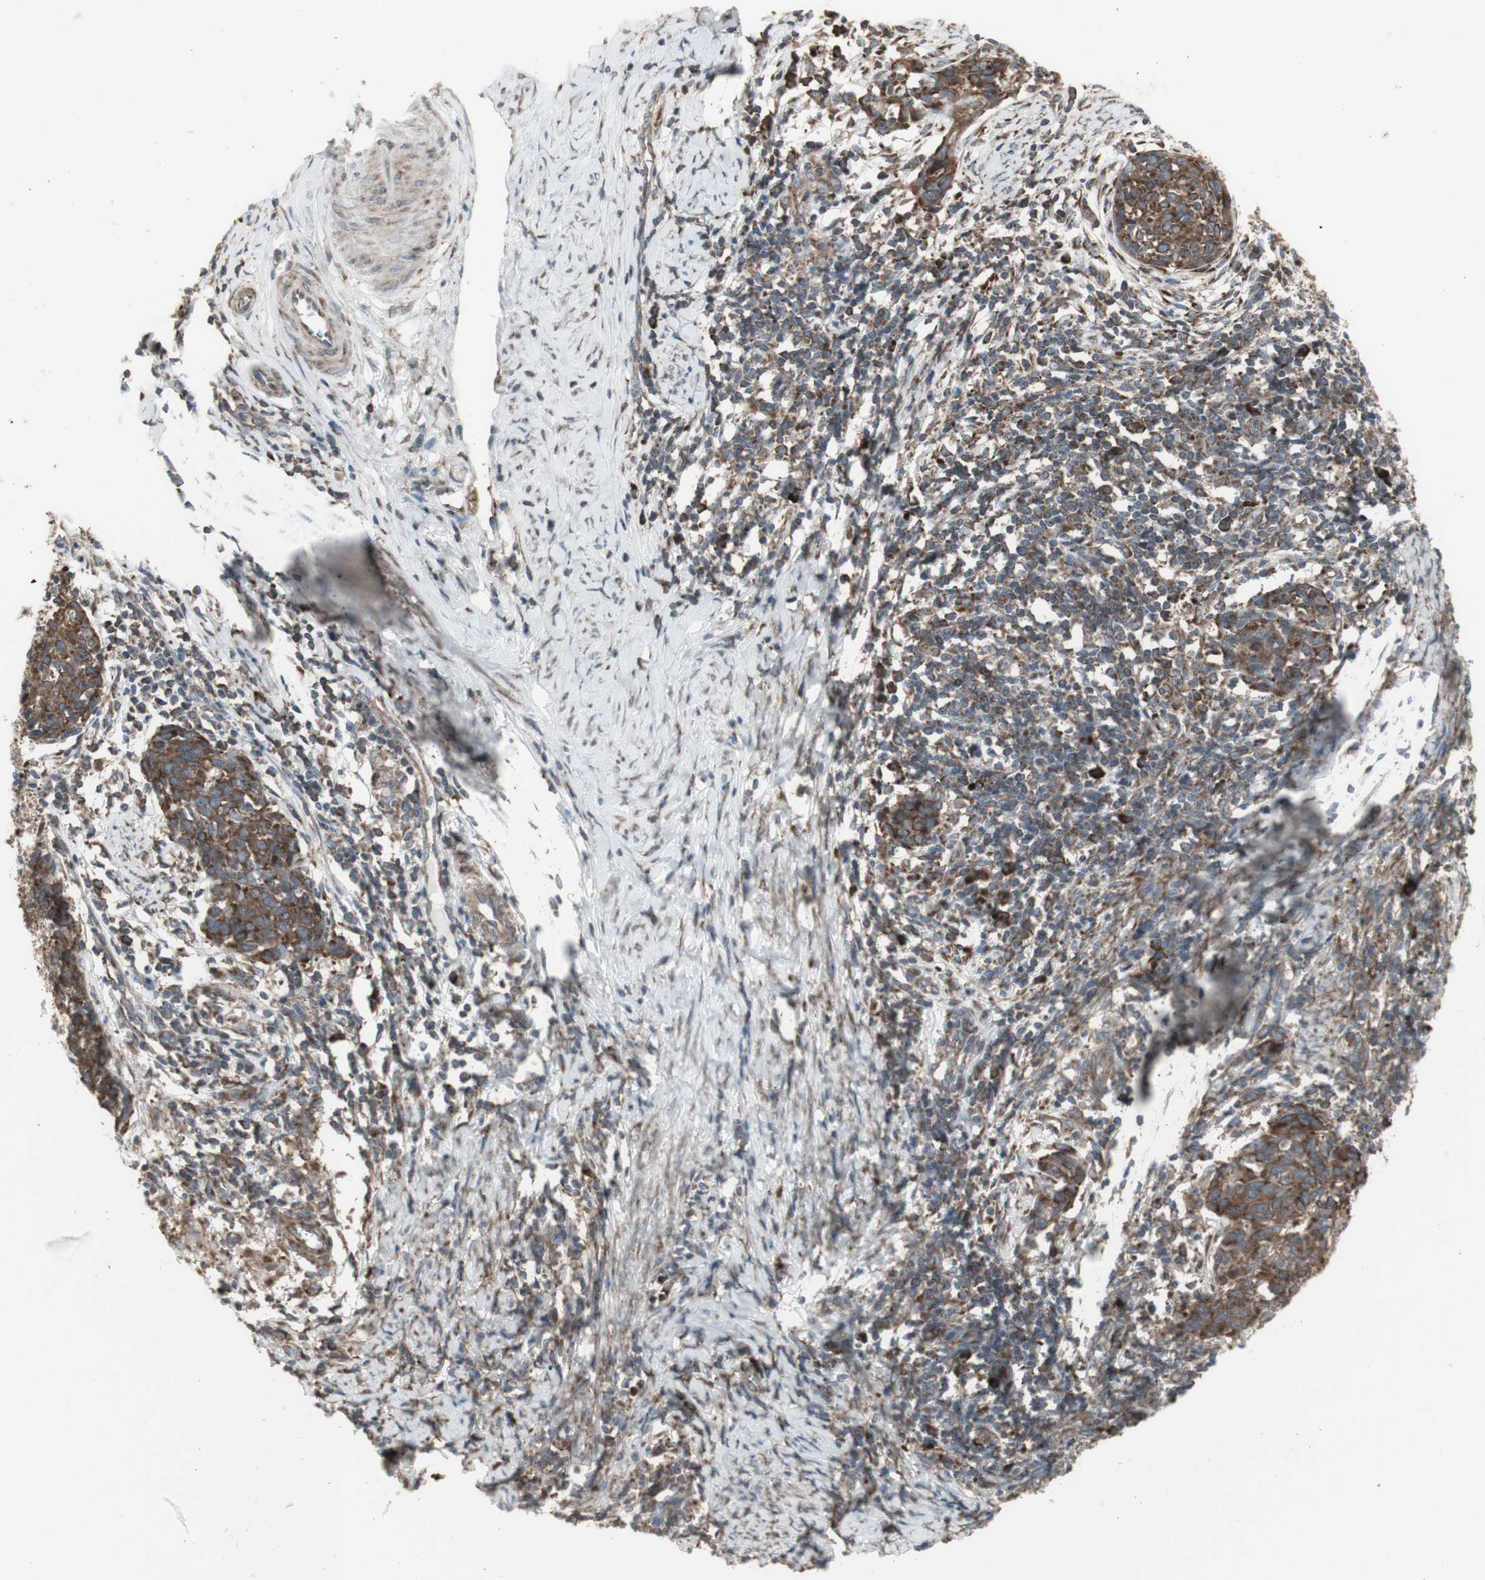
{"staining": {"intensity": "moderate", "quantity": ">75%", "location": "cytoplasmic/membranous"}, "tissue": "cervical cancer", "cell_type": "Tumor cells", "image_type": "cancer", "snomed": [{"axis": "morphology", "description": "Squamous cell carcinoma, NOS"}, {"axis": "topography", "description": "Cervix"}], "caption": "Tumor cells exhibit medium levels of moderate cytoplasmic/membranous expression in approximately >75% of cells in human cervical cancer.", "gene": "FKBP3", "patient": {"sex": "female", "age": 38}}